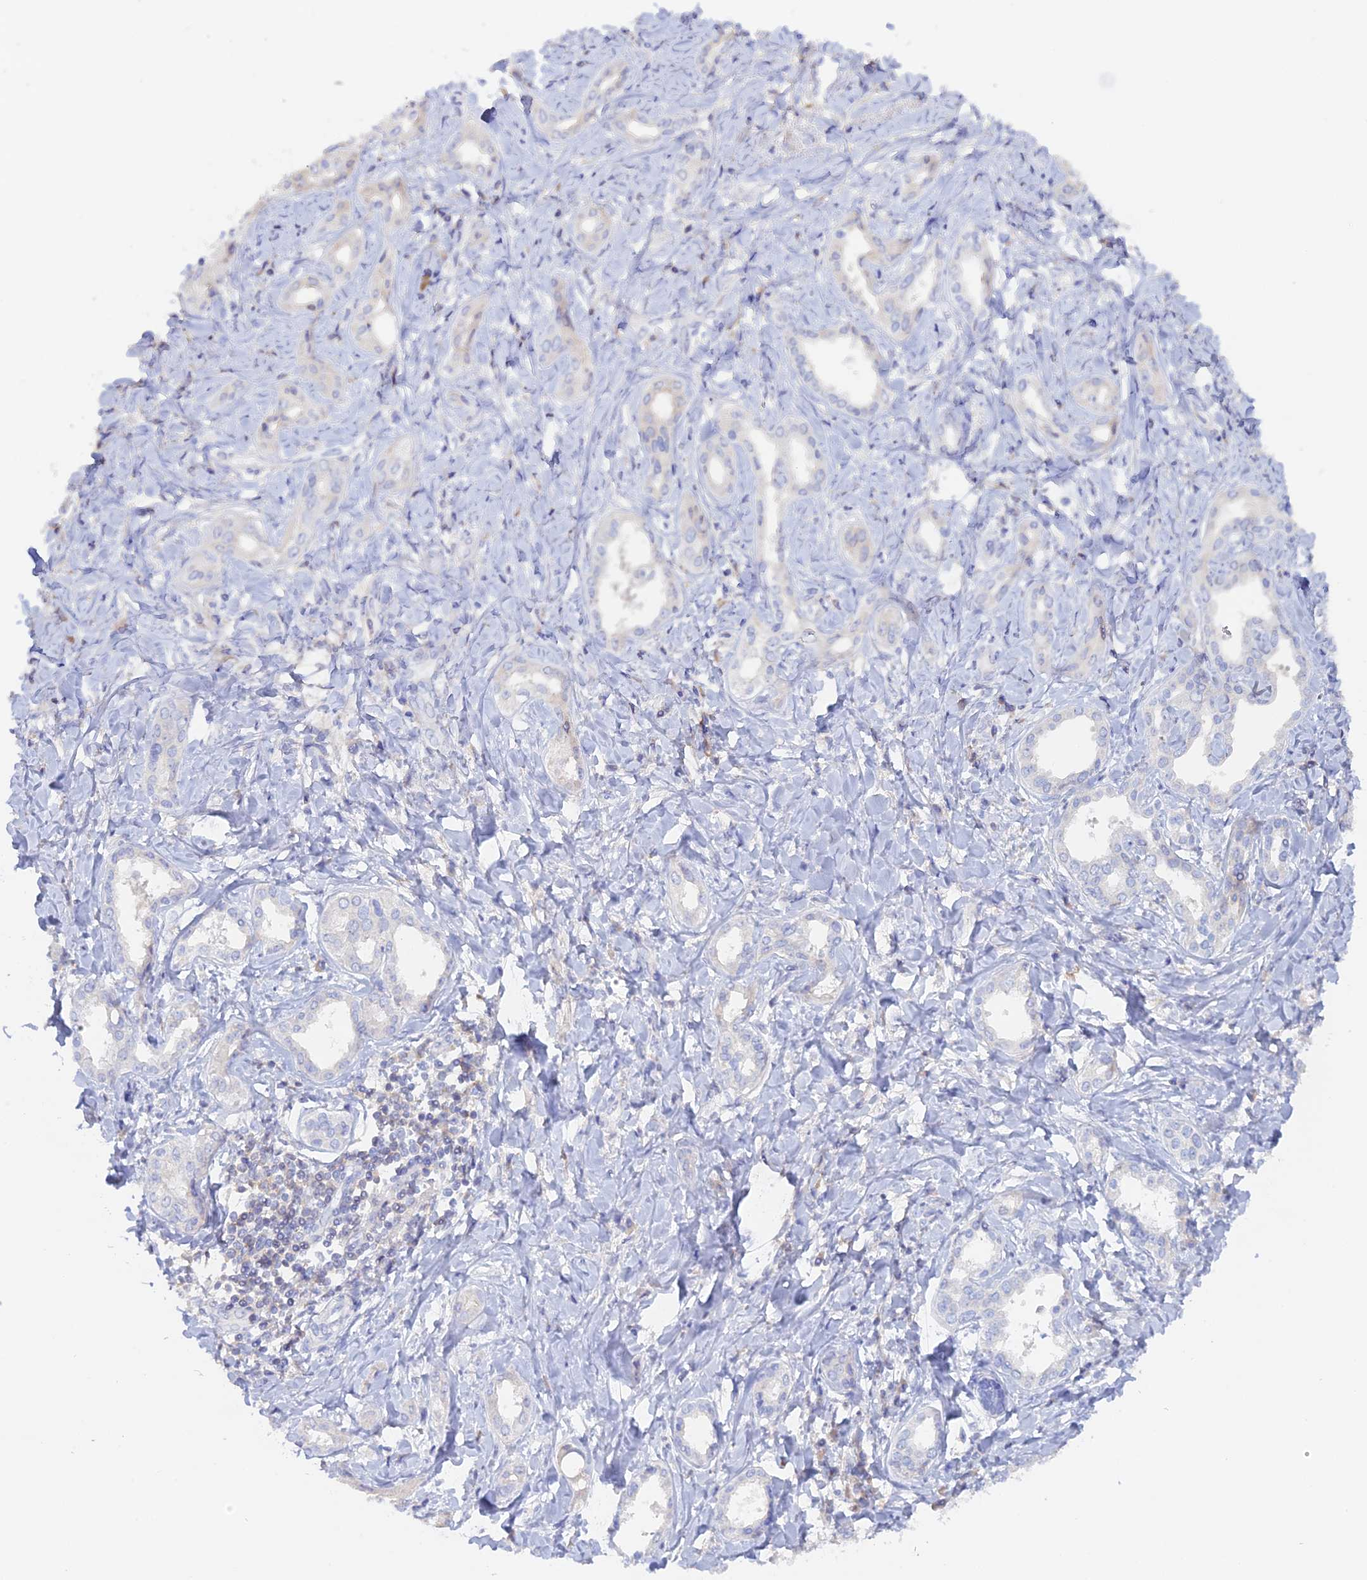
{"staining": {"intensity": "negative", "quantity": "none", "location": "none"}, "tissue": "liver cancer", "cell_type": "Tumor cells", "image_type": "cancer", "snomed": [{"axis": "morphology", "description": "Cholangiocarcinoma"}, {"axis": "topography", "description": "Liver"}], "caption": "The immunohistochemistry (IHC) histopathology image has no significant positivity in tumor cells of liver cholangiocarcinoma tissue.", "gene": "ADGRA1", "patient": {"sex": "female", "age": 77}}